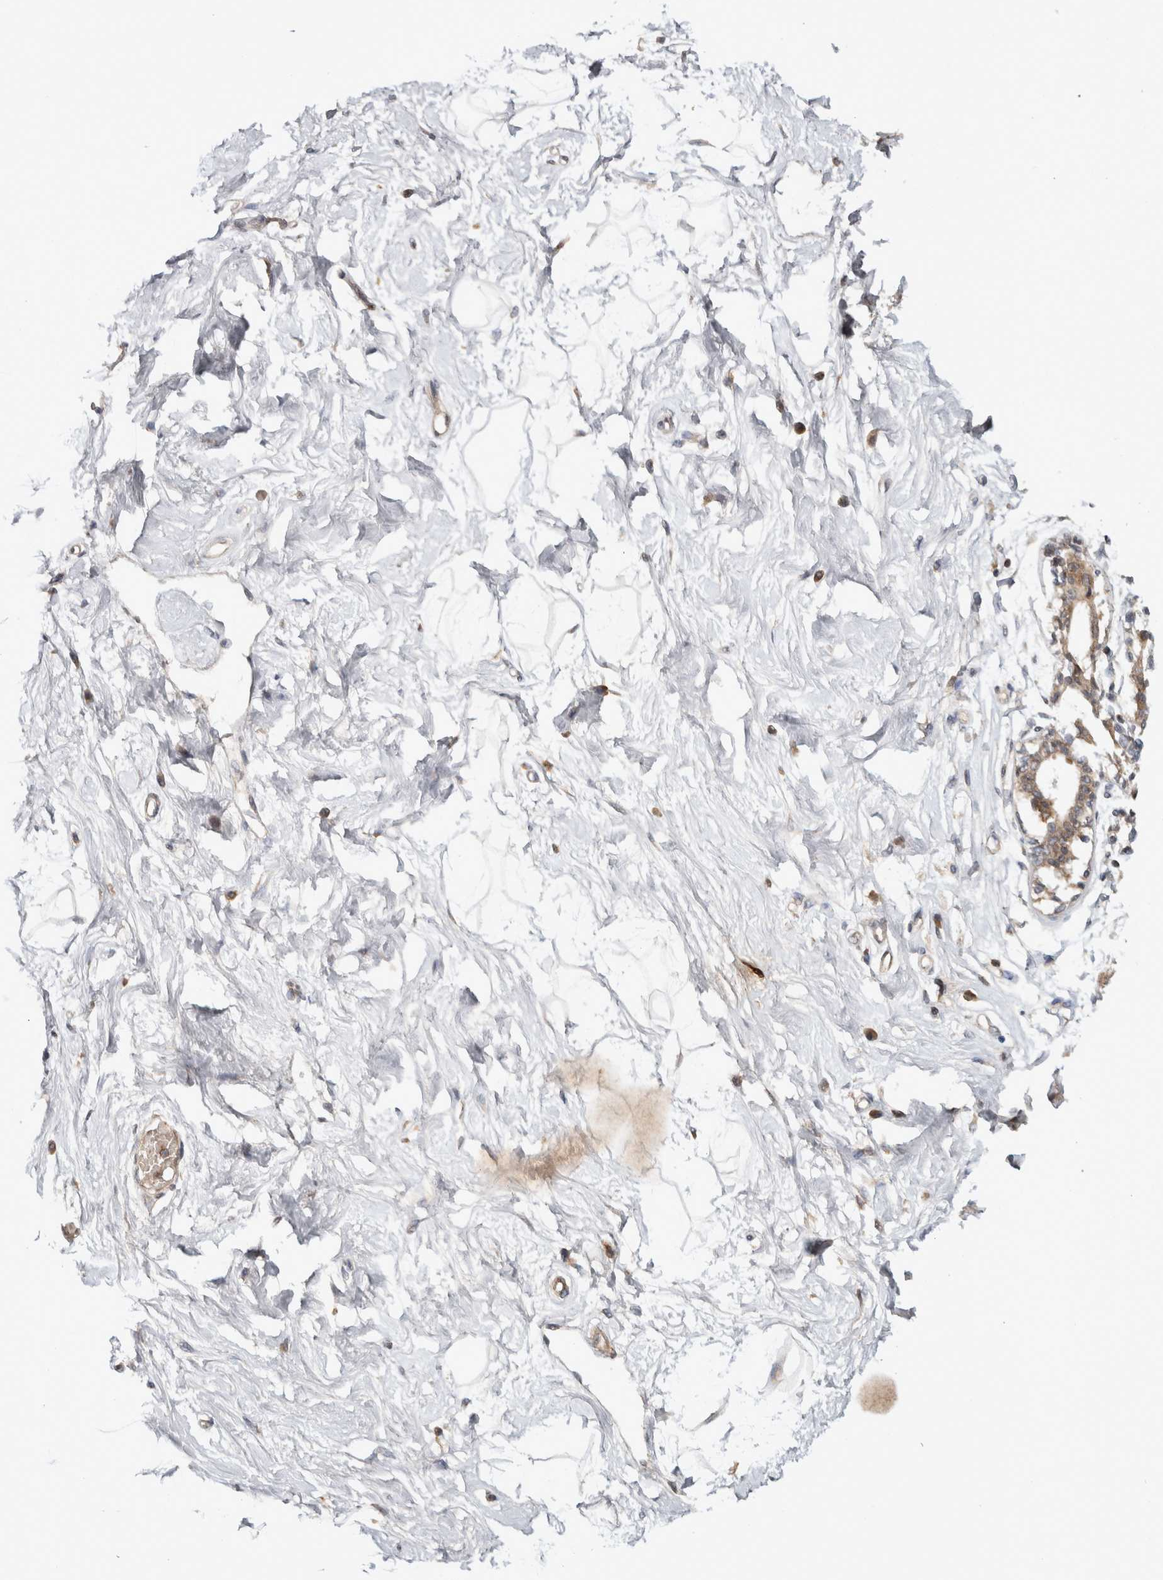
{"staining": {"intensity": "negative", "quantity": "none", "location": "none"}, "tissue": "breast", "cell_type": "Adipocytes", "image_type": "normal", "snomed": [{"axis": "morphology", "description": "Normal tissue, NOS"}, {"axis": "topography", "description": "Breast"}], "caption": "Adipocytes show no significant protein positivity in normal breast. (DAB (3,3'-diaminobenzidine) immunohistochemistry with hematoxylin counter stain).", "gene": "HMOX2", "patient": {"sex": "female", "age": 45}}